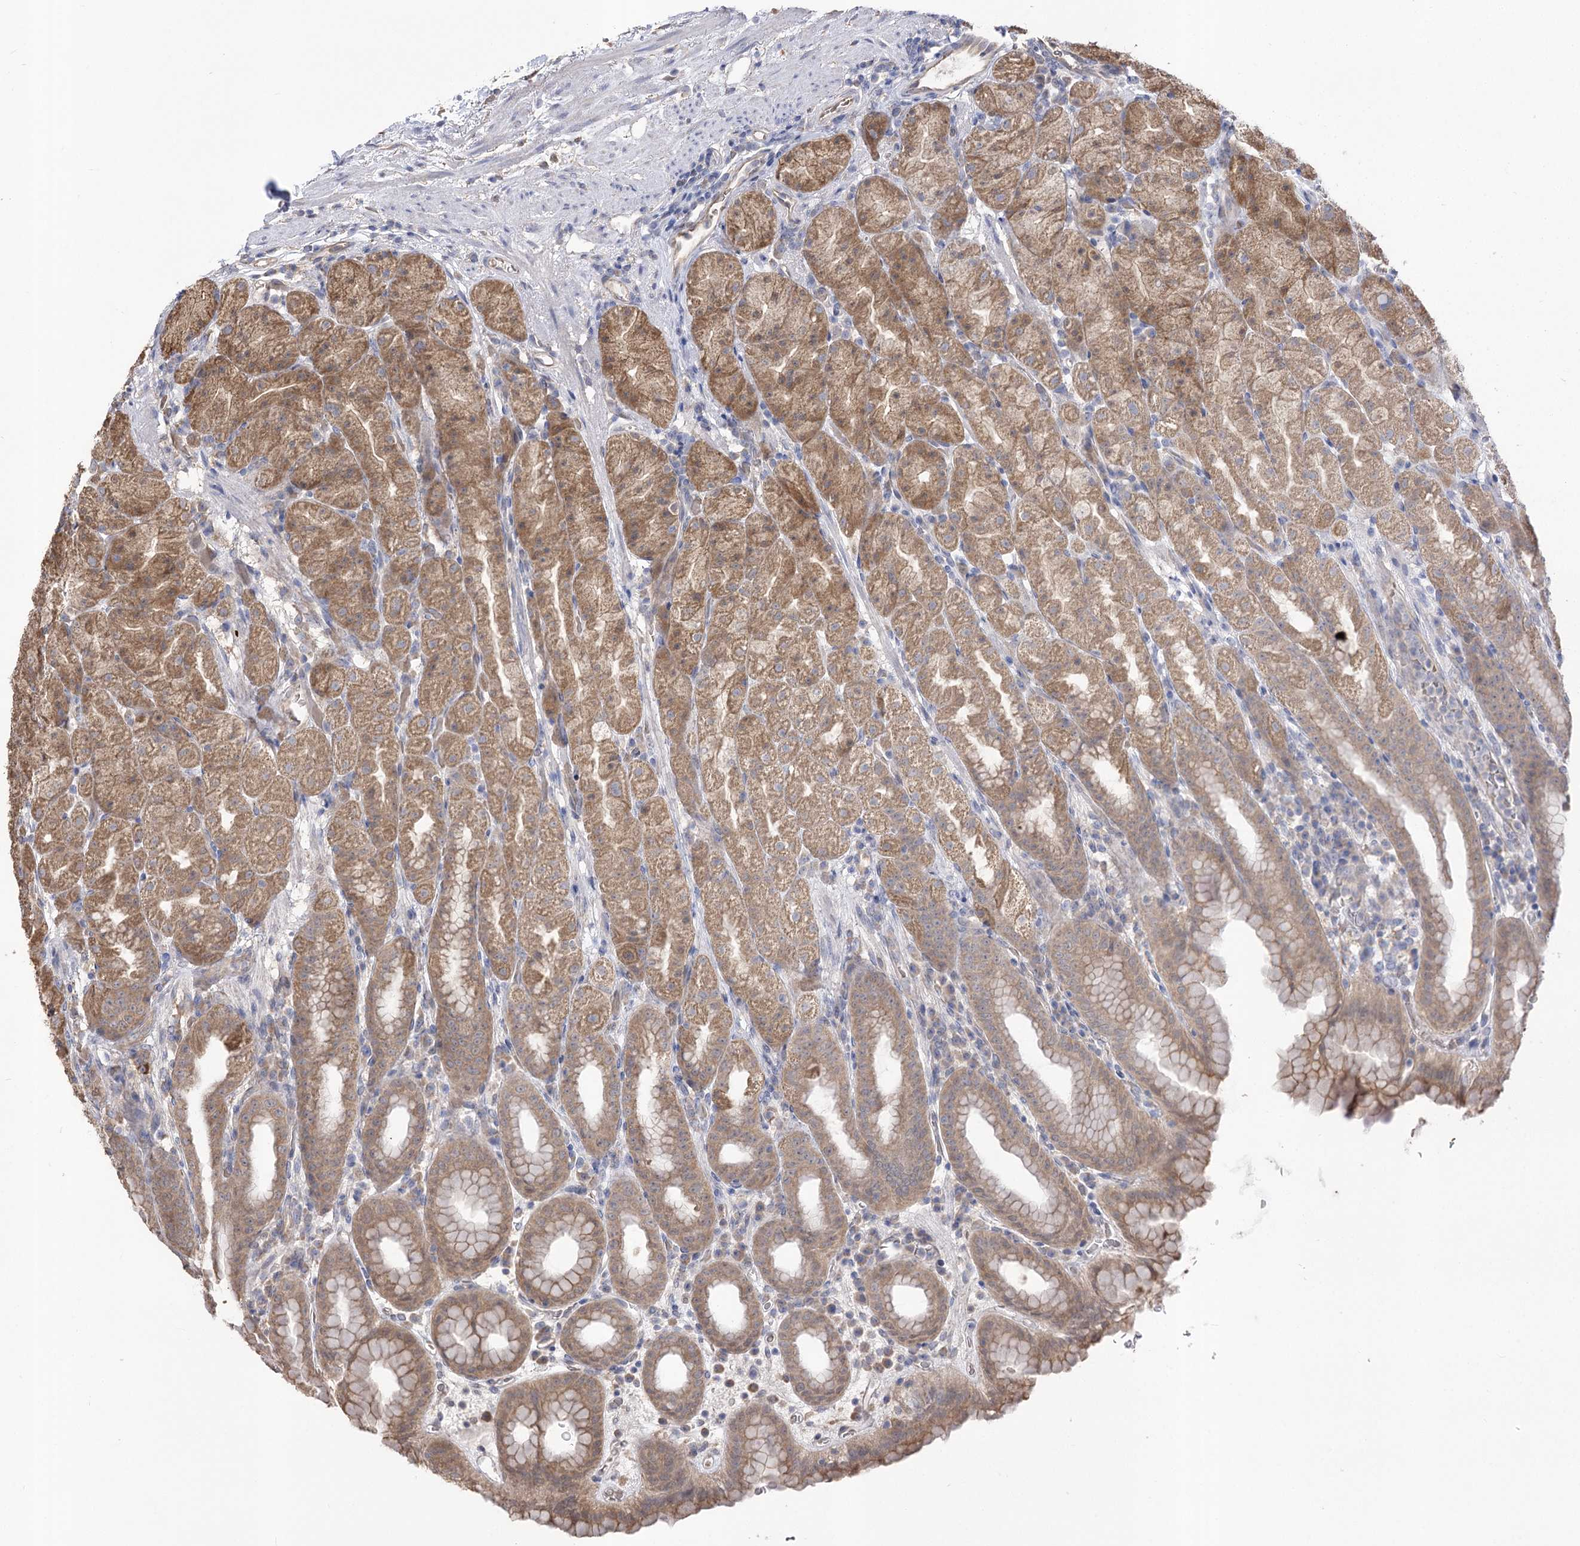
{"staining": {"intensity": "moderate", "quantity": ">75%", "location": "cytoplasmic/membranous"}, "tissue": "stomach", "cell_type": "Glandular cells", "image_type": "normal", "snomed": [{"axis": "morphology", "description": "Normal tissue, NOS"}, {"axis": "topography", "description": "Stomach, upper"}], "caption": "Immunohistochemistry of benign stomach demonstrates medium levels of moderate cytoplasmic/membranous staining in about >75% of glandular cells.", "gene": "R3HDM2", "patient": {"sex": "male", "age": 68}}